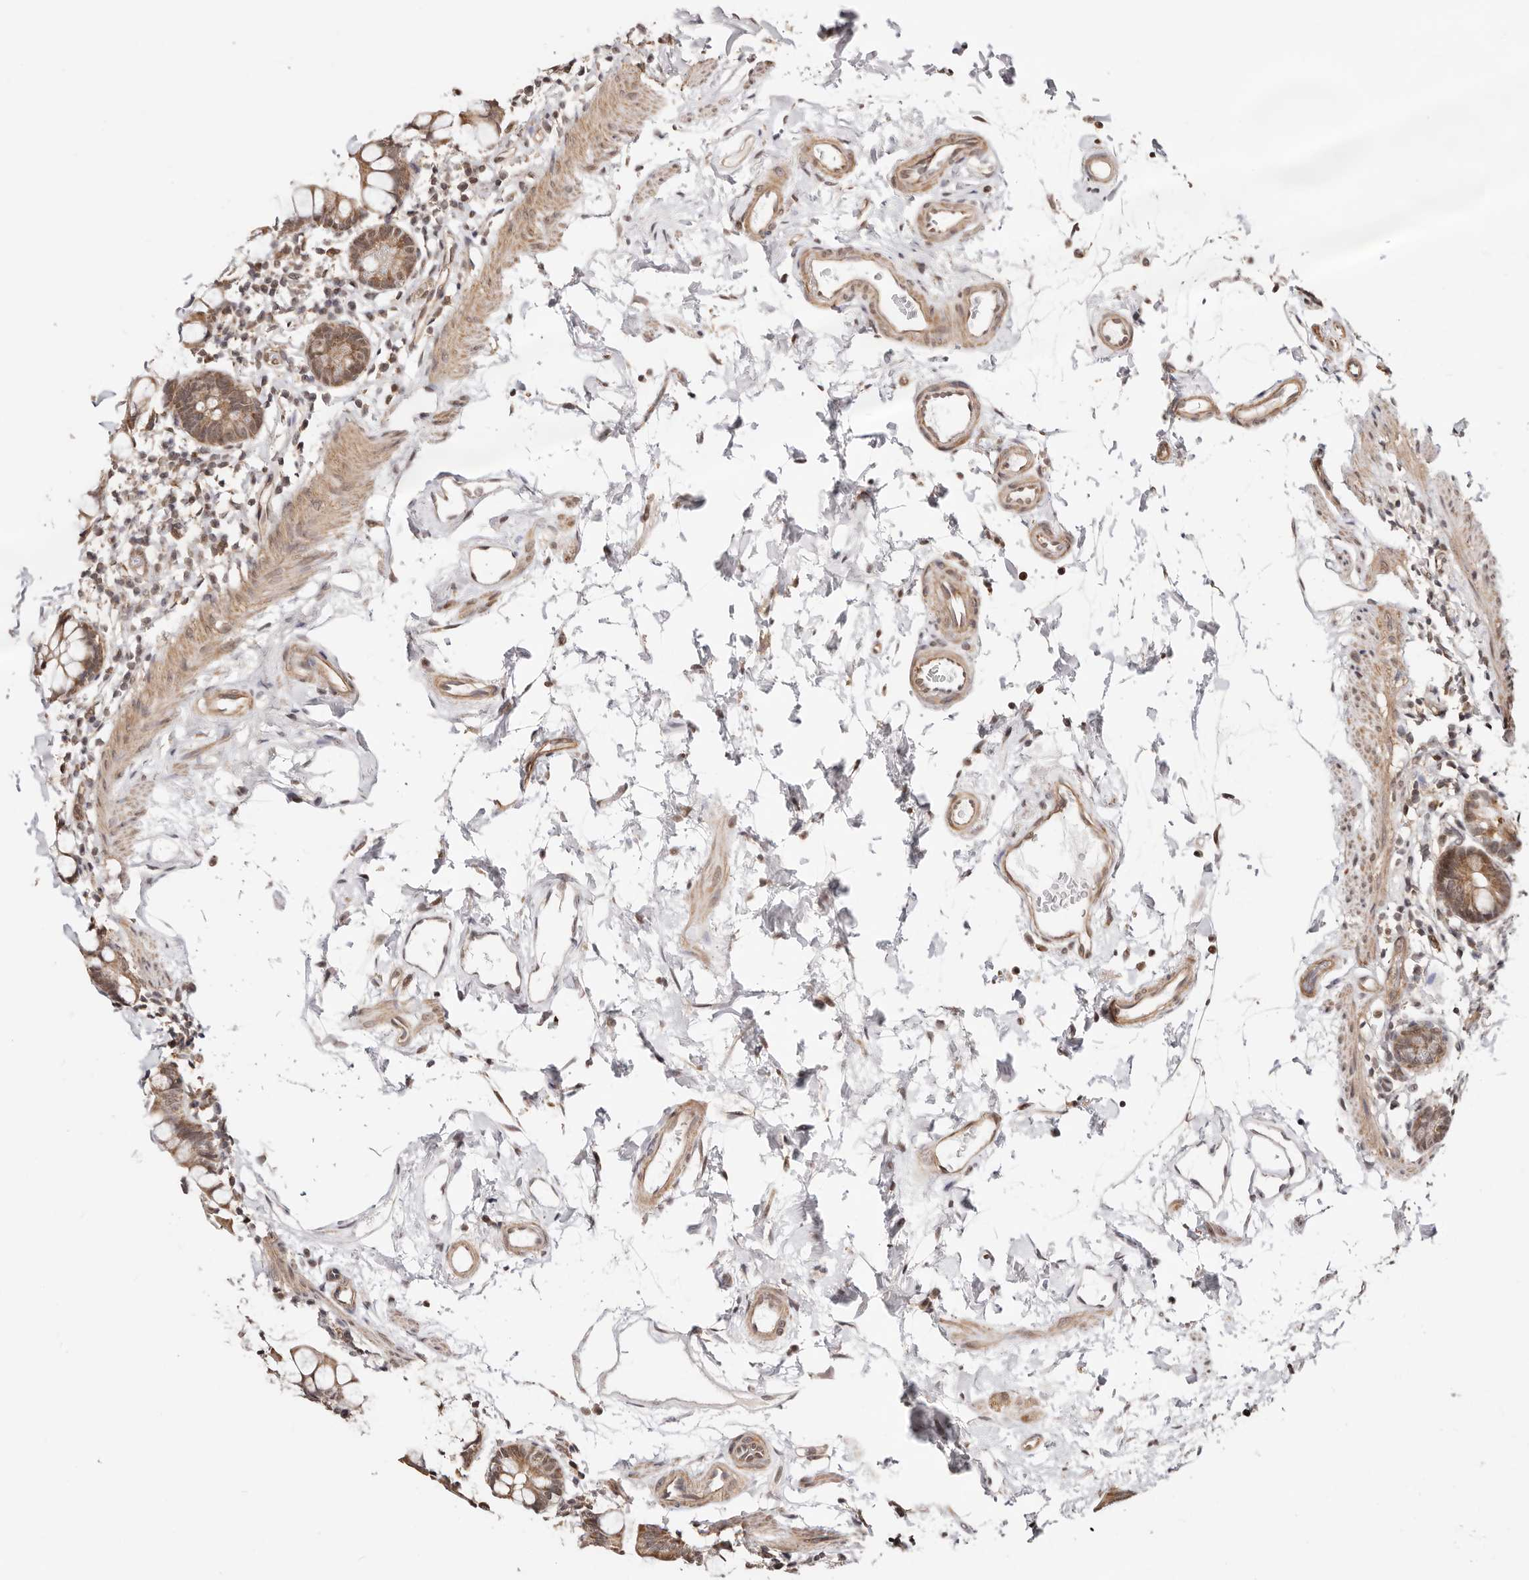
{"staining": {"intensity": "moderate", "quantity": ">75%", "location": "cytoplasmic/membranous"}, "tissue": "small intestine", "cell_type": "Glandular cells", "image_type": "normal", "snomed": [{"axis": "morphology", "description": "Normal tissue, NOS"}, {"axis": "topography", "description": "Small intestine"}], "caption": "Protein expression analysis of unremarkable human small intestine reveals moderate cytoplasmic/membranous positivity in about >75% of glandular cells.", "gene": "CTNNBL1", "patient": {"sex": "female", "age": 84}}